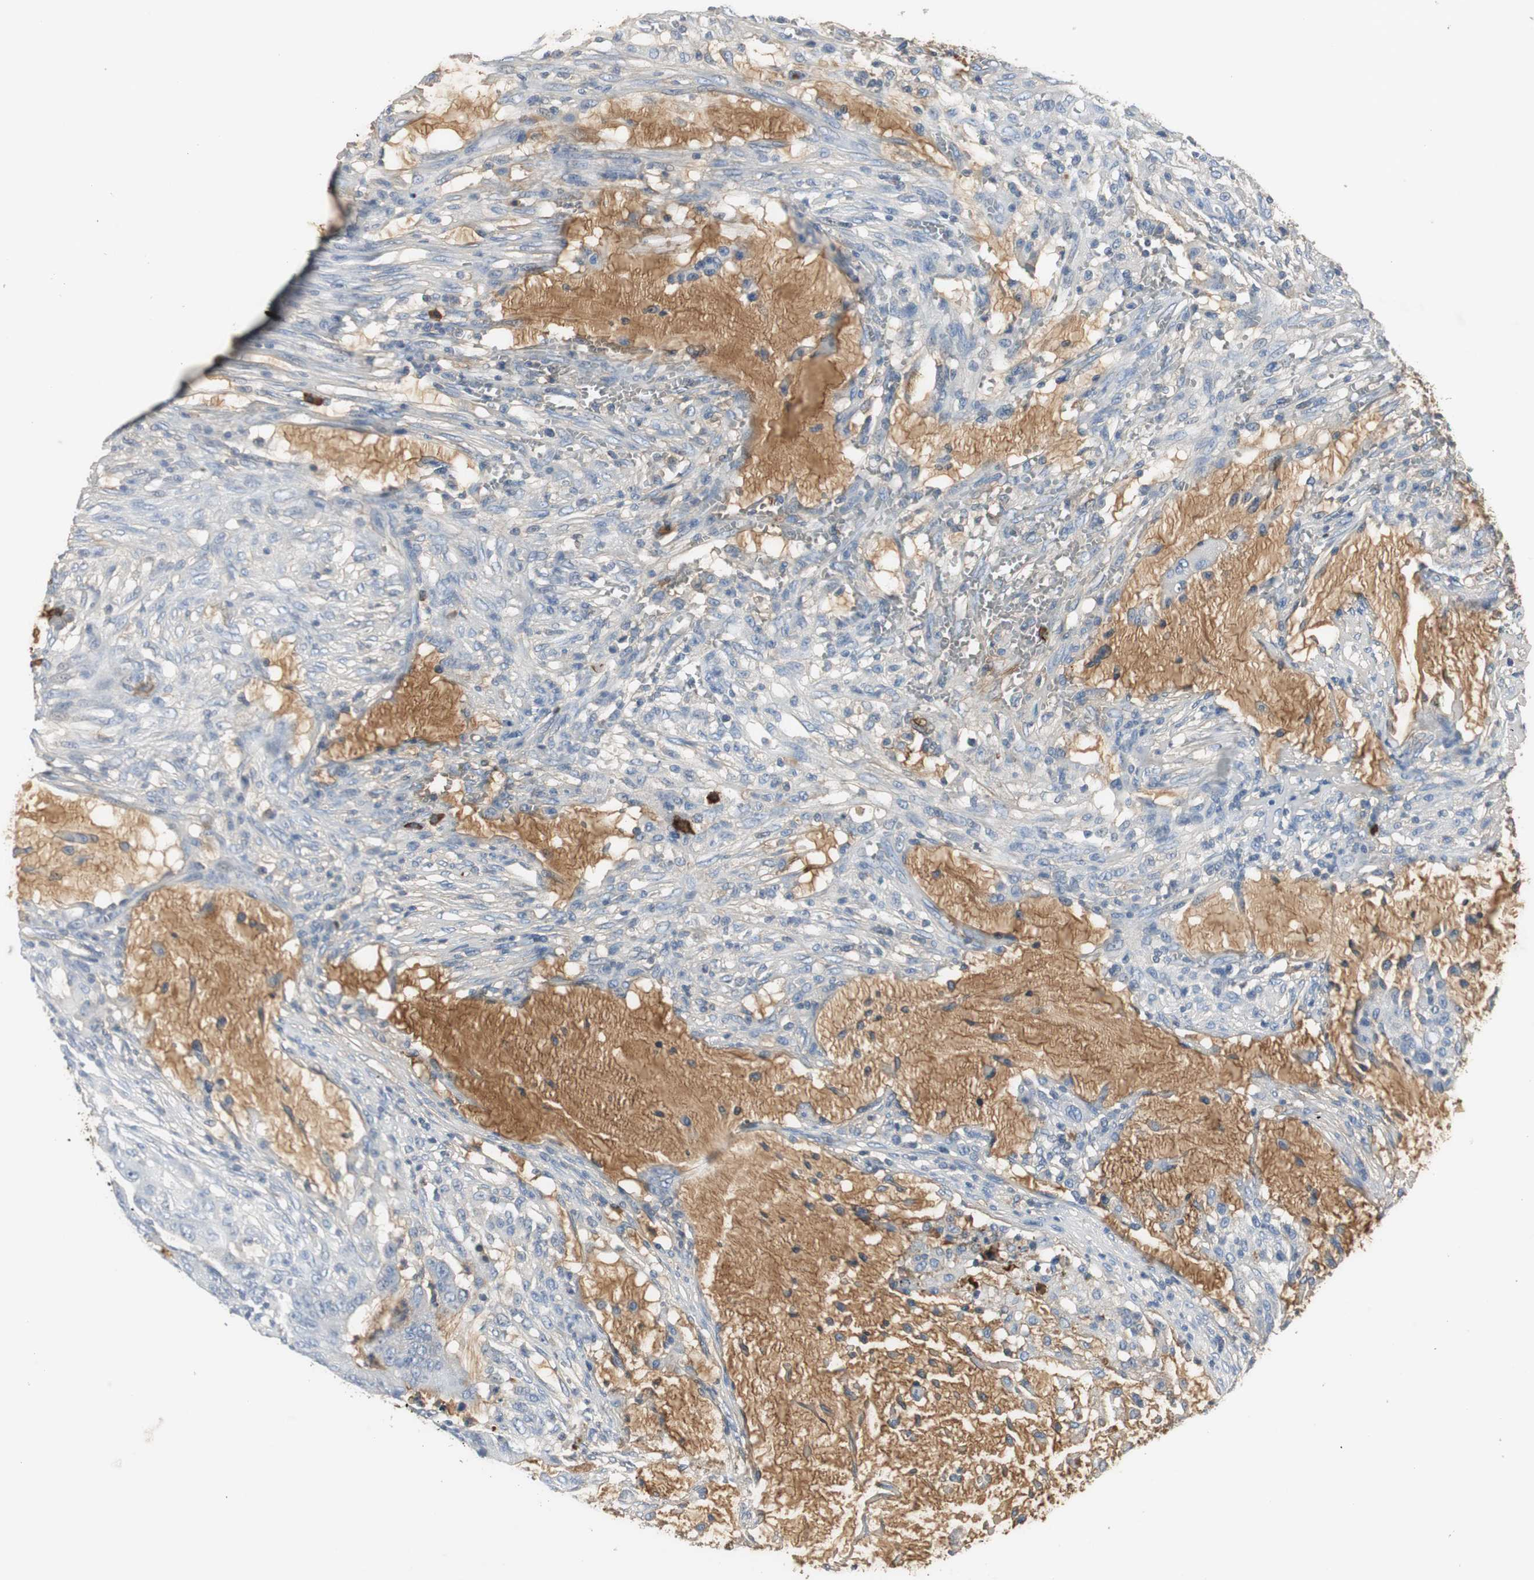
{"staining": {"intensity": "negative", "quantity": "none", "location": "none"}, "tissue": "colorectal cancer", "cell_type": "Tumor cells", "image_type": "cancer", "snomed": [{"axis": "morphology", "description": "Adenocarcinoma, NOS"}, {"axis": "topography", "description": "Colon"}], "caption": "This is an immunohistochemistry (IHC) histopathology image of colorectal adenocarcinoma. There is no positivity in tumor cells.", "gene": "IGHA1", "patient": {"sex": "male", "age": 45}}